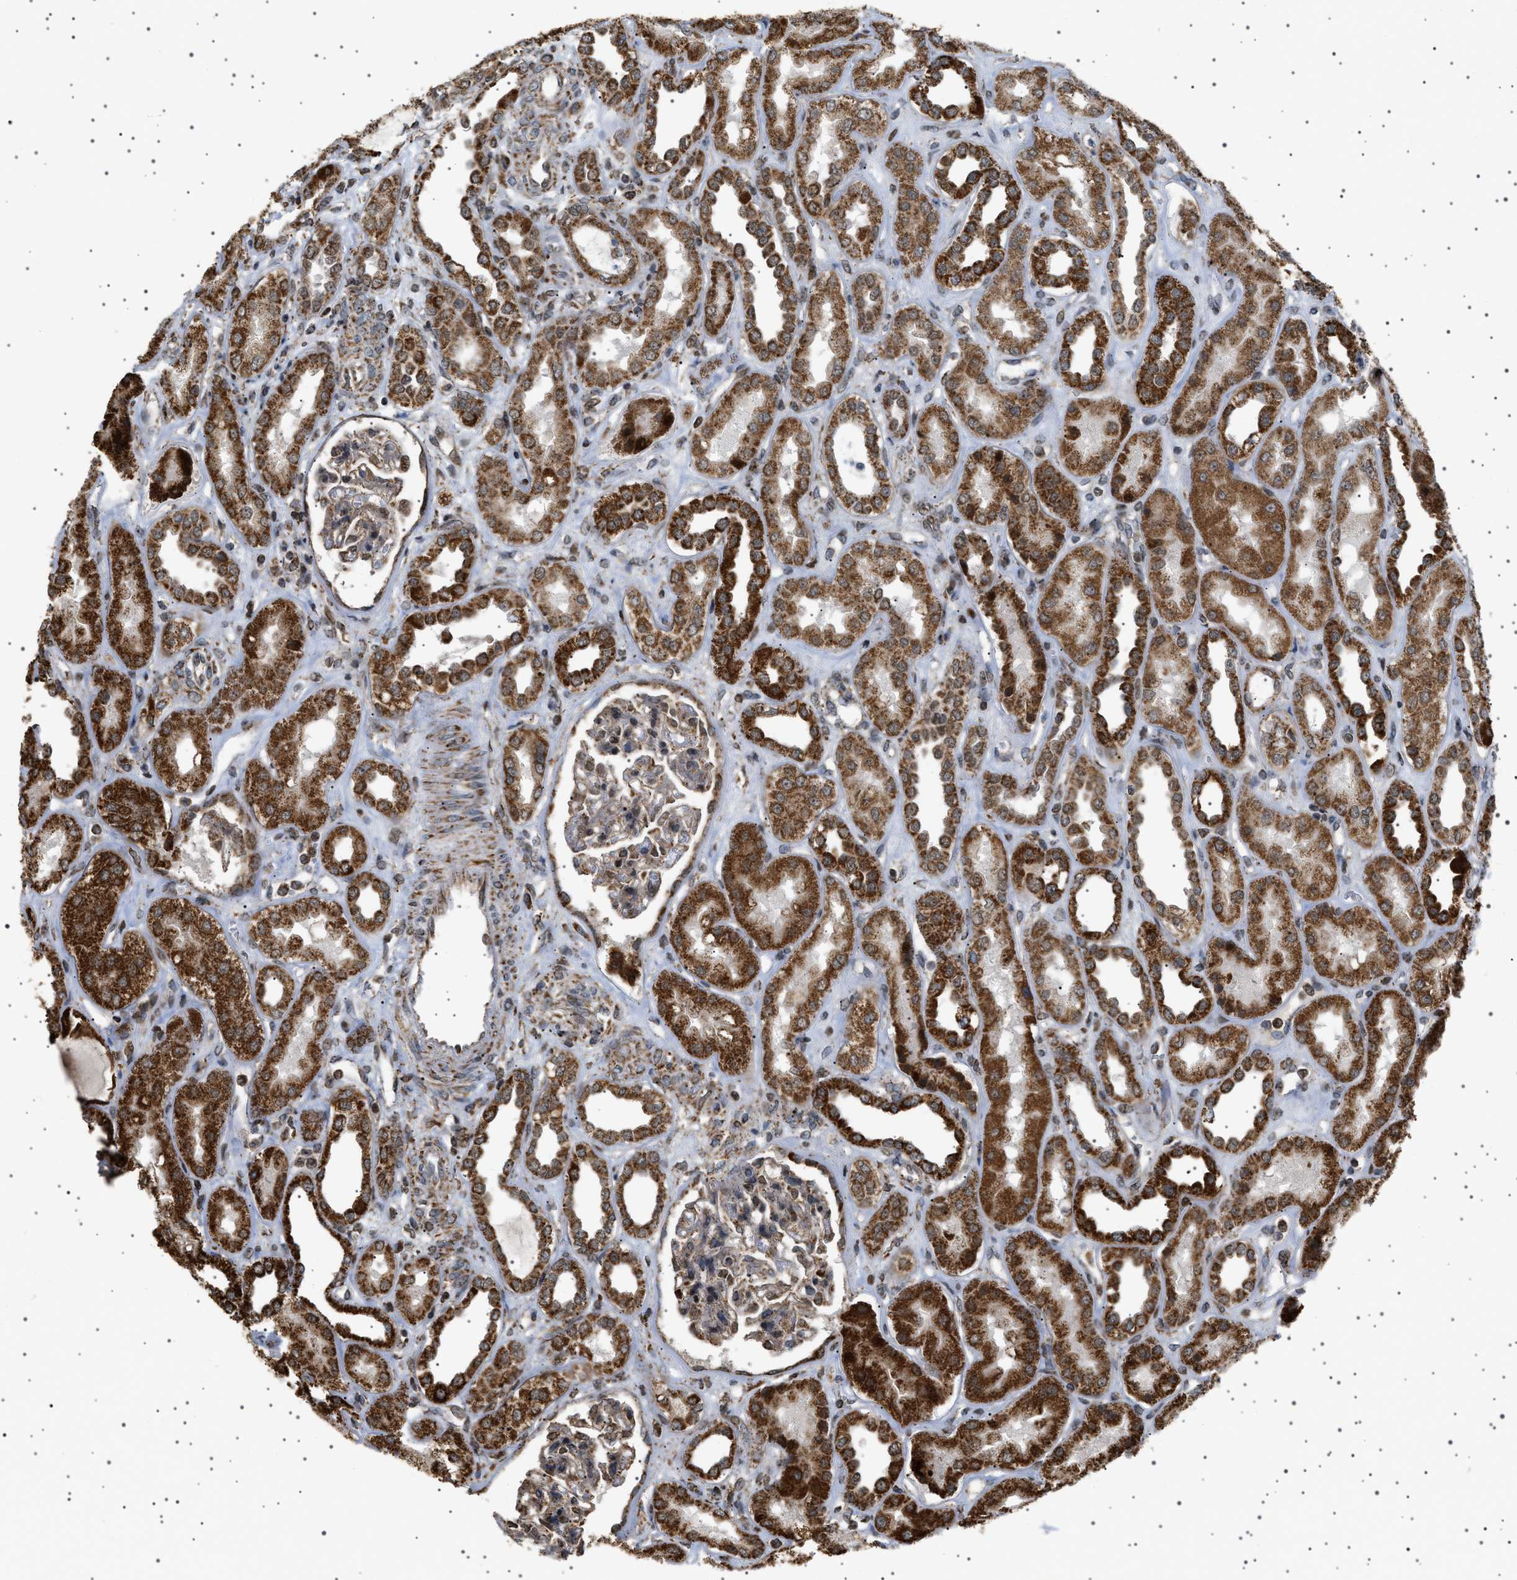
{"staining": {"intensity": "strong", "quantity": "<25%", "location": "cytoplasmic/membranous,nuclear"}, "tissue": "kidney", "cell_type": "Cells in glomeruli", "image_type": "normal", "snomed": [{"axis": "morphology", "description": "Normal tissue, NOS"}, {"axis": "topography", "description": "Kidney"}], "caption": "Kidney stained with a brown dye shows strong cytoplasmic/membranous,nuclear positive staining in about <25% of cells in glomeruli.", "gene": "MELK", "patient": {"sex": "male", "age": 59}}